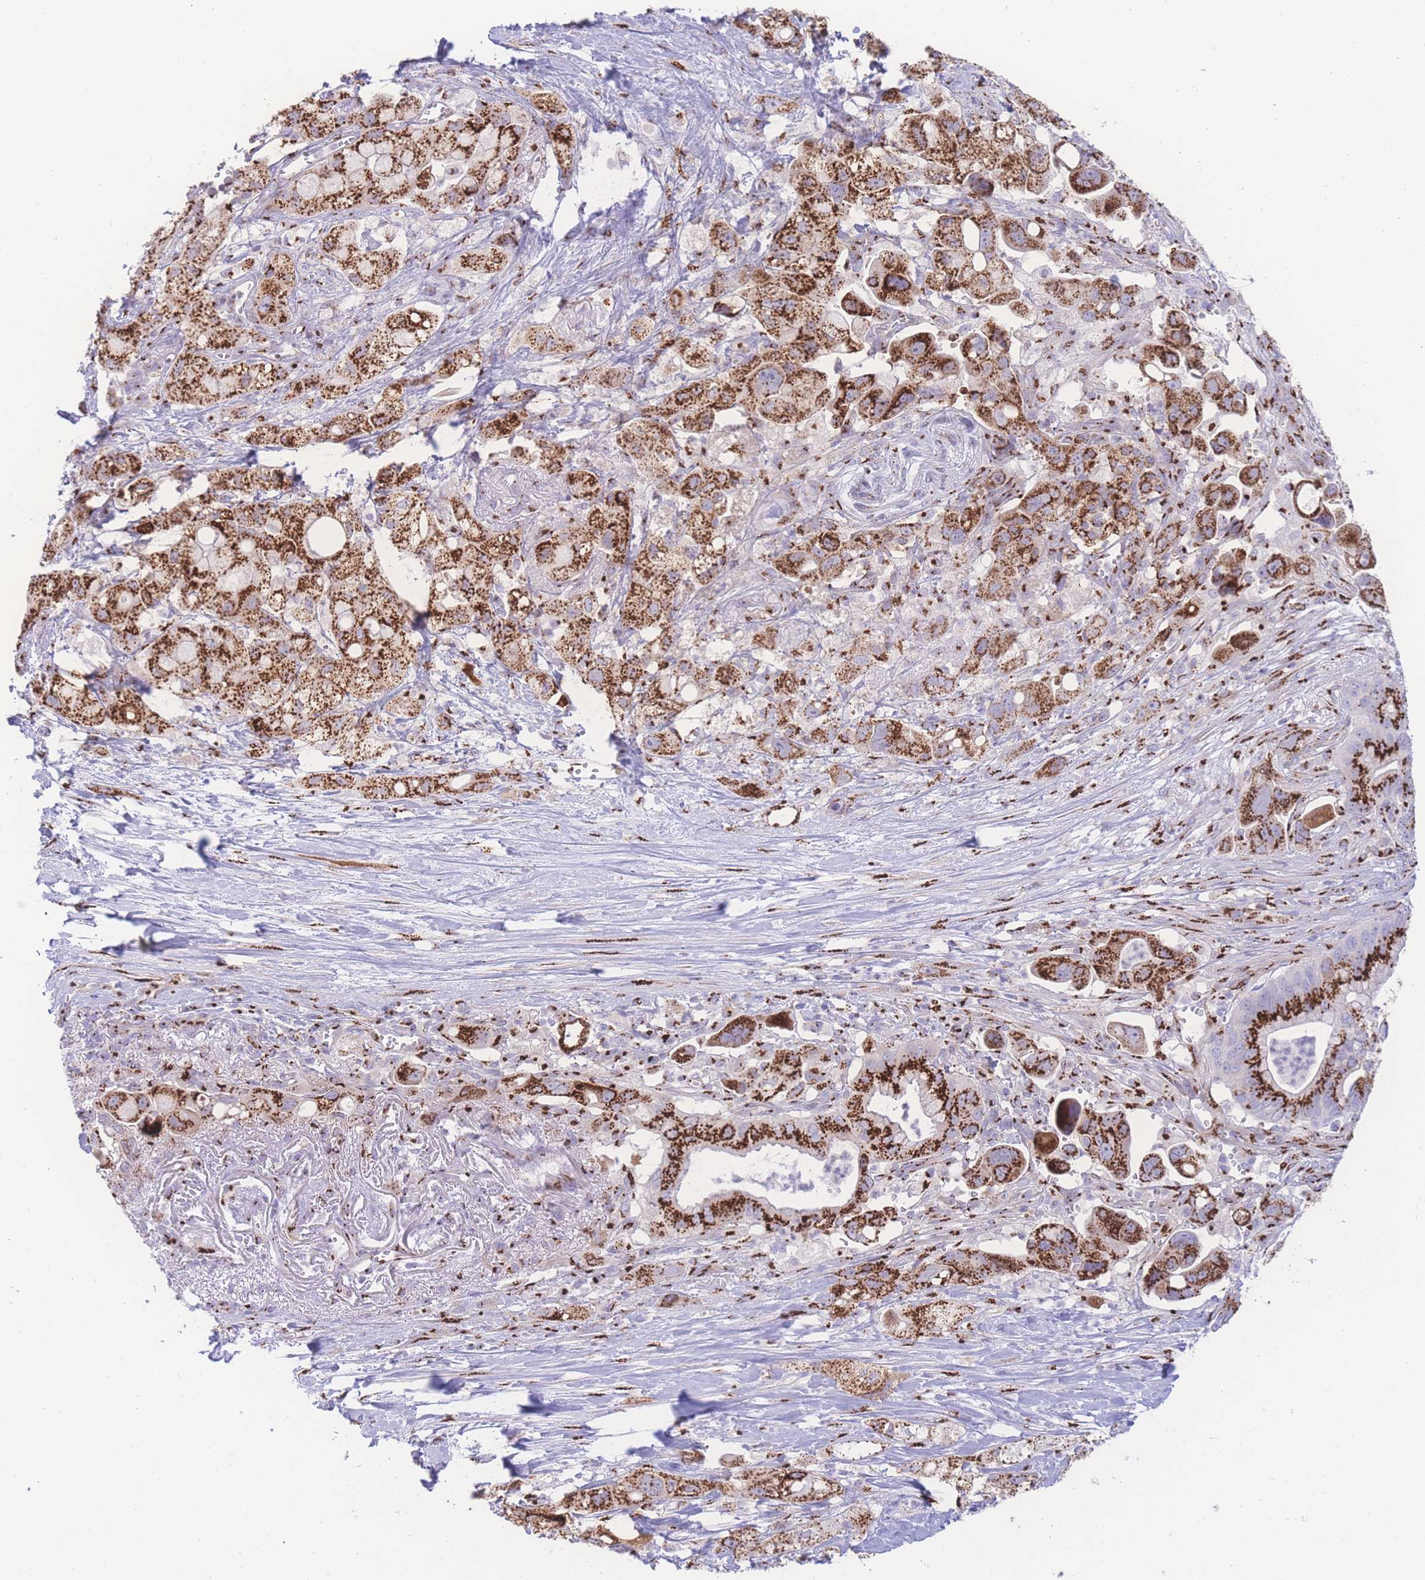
{"staining": {"intensity": "strong", "quantity": ">75%", "location": "cytoplasmic/membranous"}, "tissue": "pancreatic cancer", "cell_type": "Tumor cells", "image_type": "cancer", "snomed": [{"axis": "morphology", "description": "Adenocarcinoma, NOS"}, {"axis": "topography", "description": "Pancreas"}], "caption": "Tumor cells reveal high levels of strong cytoplasmic/membranous staining in about >75% of cells in human adenocarcinoma (pancreatic). (brown staining indicates protein expression, while blue staining denotes nuclei).", "gene": "GOLM2", "patient": {"sex": "male", "age": 68}}